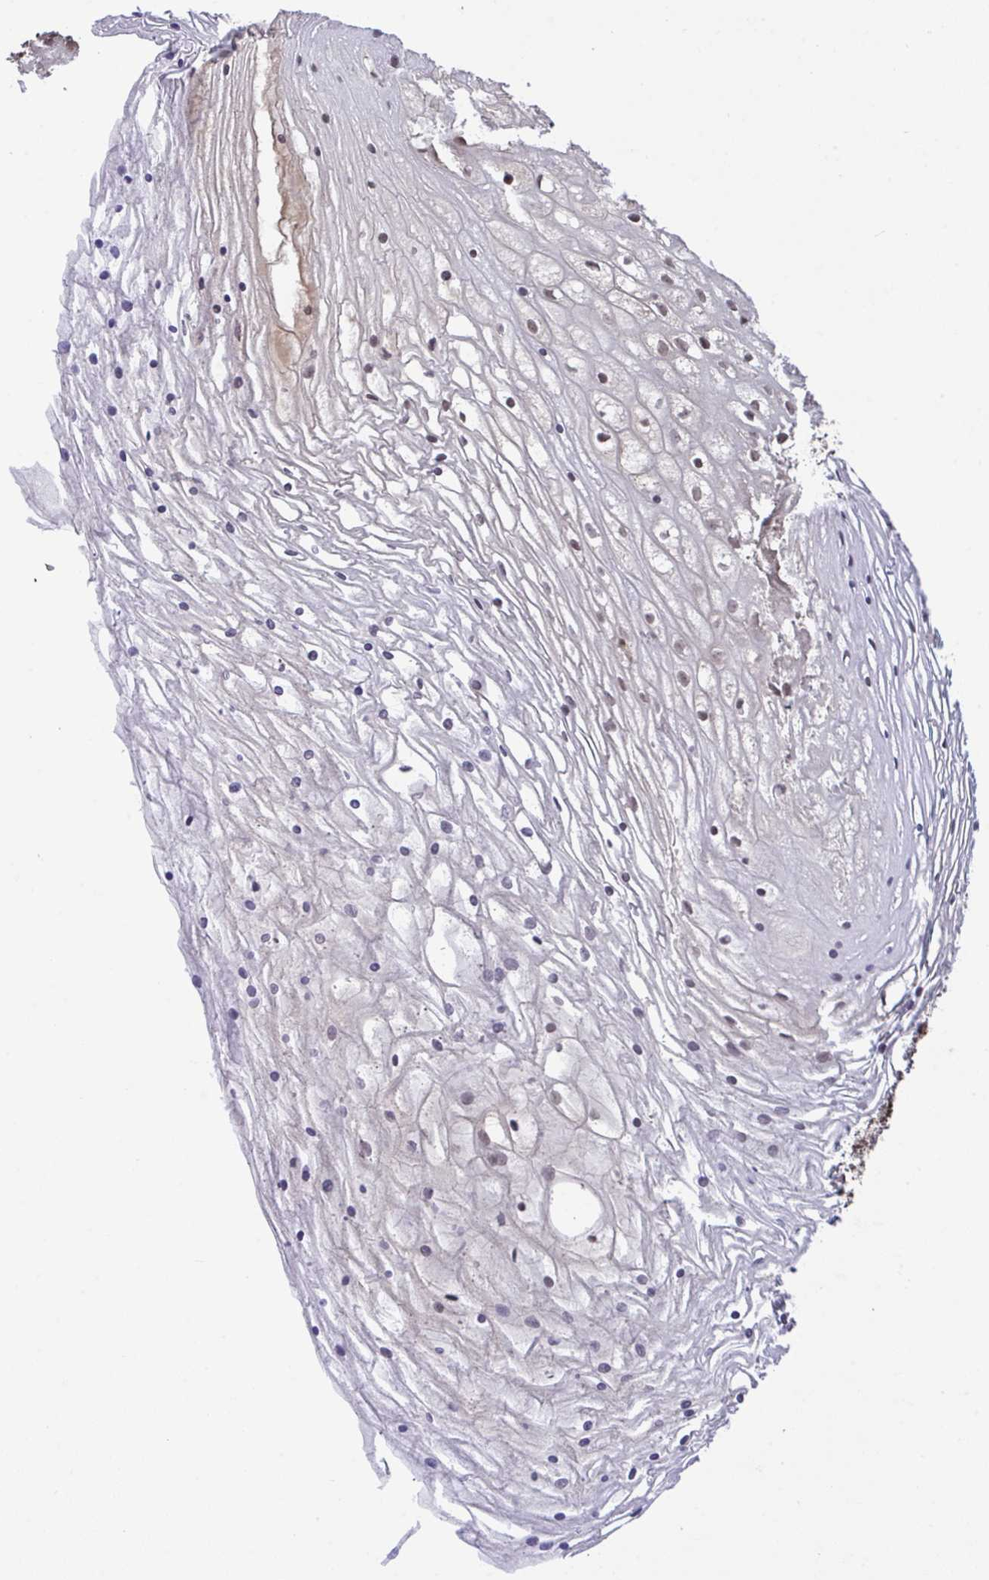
{"staining": {"intensity": "negative", "quantity": "none", "location": "none"}, "tissue": "cervix", "cell_type": "Glandular cells", "image_type": "normal", "snomed": [{"axis": "morphology", "description": "Normal tissue, NOS"}, {"axis": "topography", "description": "Cervix"}], "caption": "This micrograph is of unremarkable cervix stained with IHC to label a protein in brown with the nuclei are counter-stained blue. There is no positivity in glandular cells. (DAB (3,3'-diaminobenzidine) immunohistochemistry visualized using brightfield microscopy, high magnification).", "gene": "C12orf57", "patient": {"sex": "female", "age": 36}}